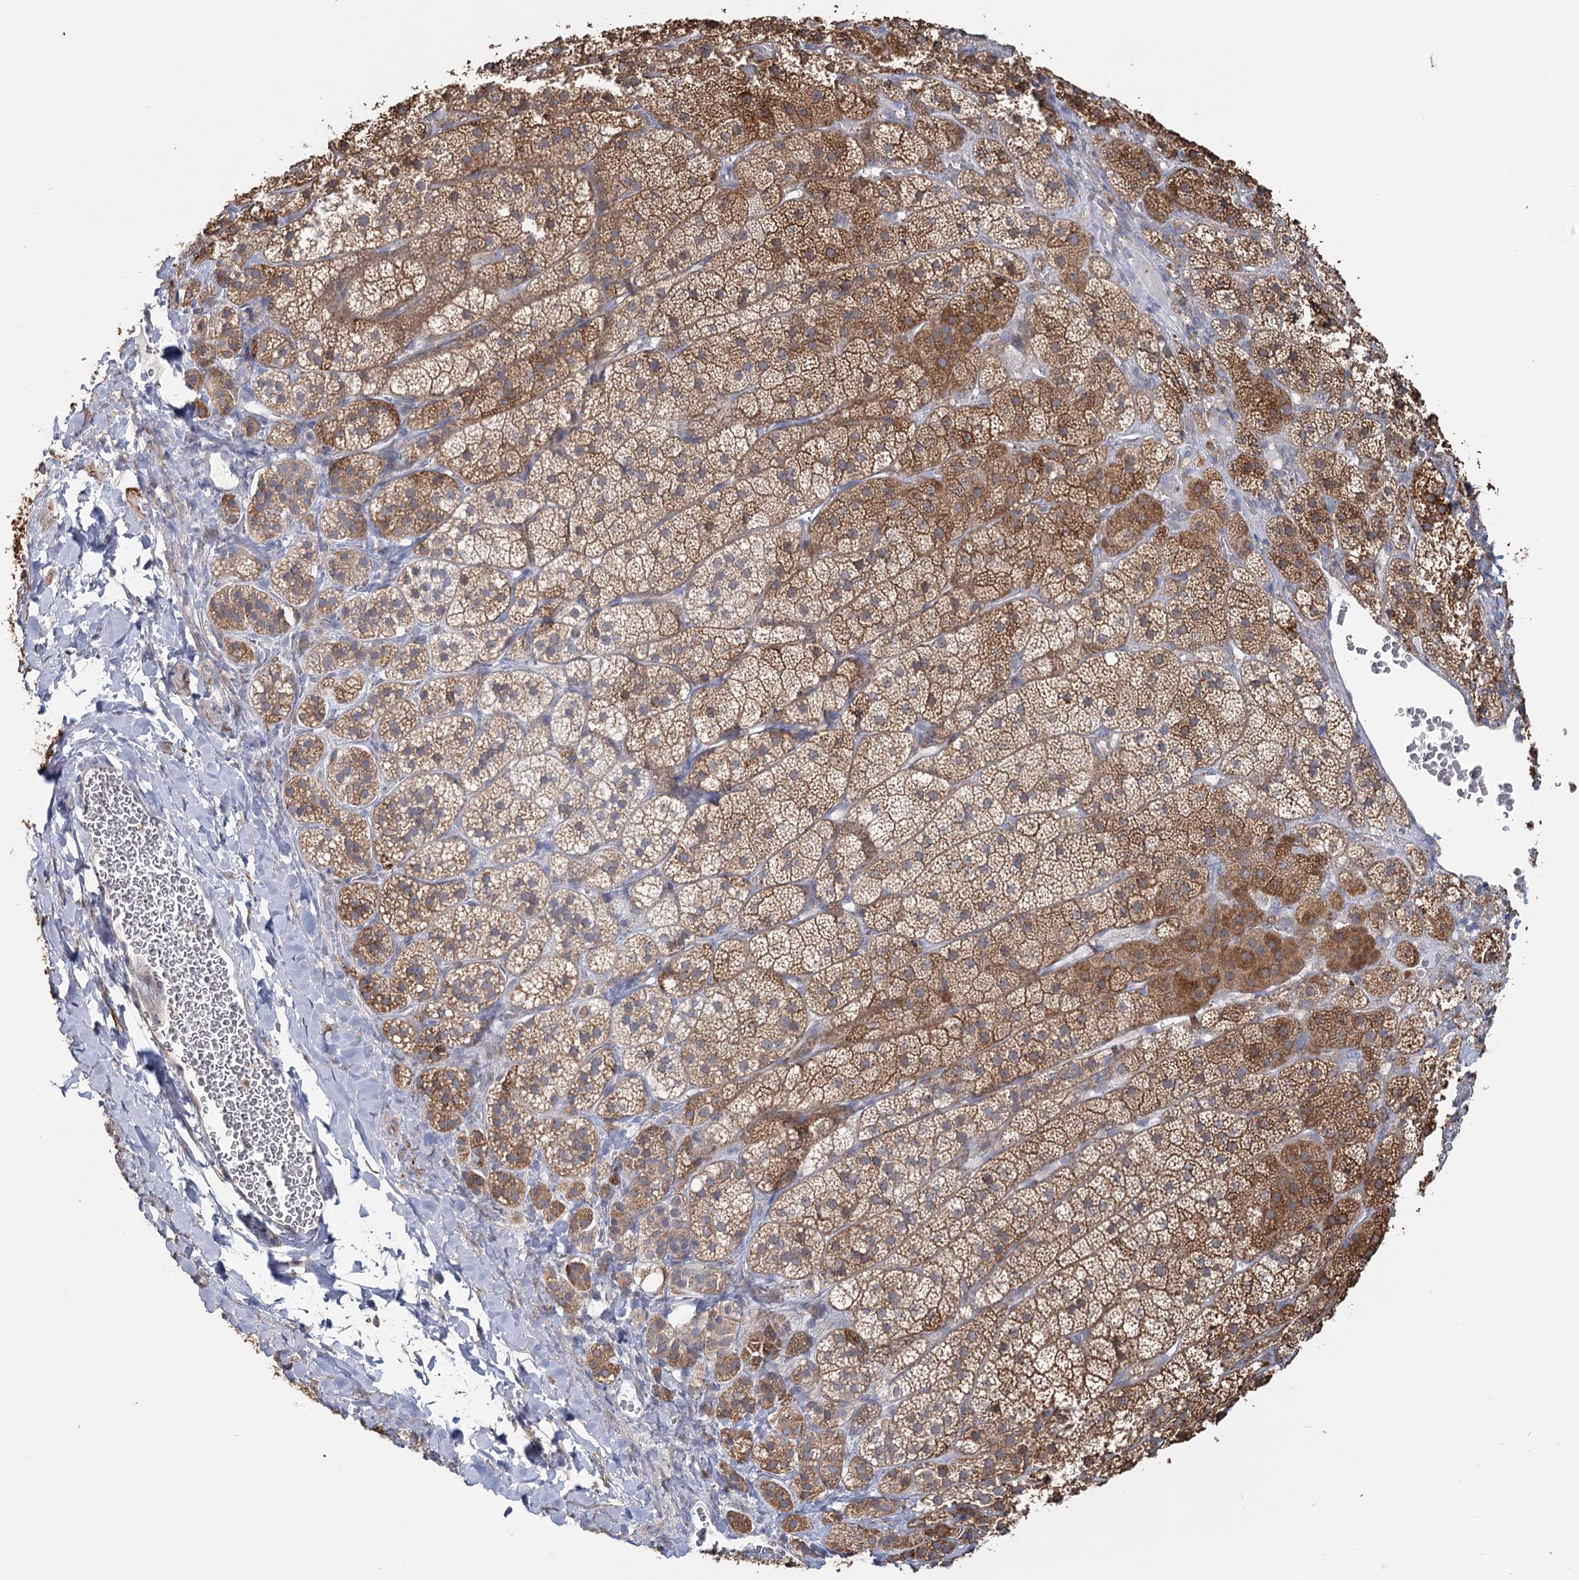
{"staining": {"intensity": "moderate", "quantity": "25%-75%", "location": "cytoplasmic/membranous"}, "tissue": "adrenal gland", "cell_type": "Glandular cells", "image_type": "normal", "snomed": [{"axis": "morphology", "description": "Normal tissue, NOS"}, {"axis": "topography", "description": "Adrenal gland"}], "caption": "This micrograph exhibits immunohistochemistry (IHC) staining of unremarkable human adrenal gland, with medium moderate cytoplasmic/membranous expression in approximately 25%-75% of glandular cells.", "gene": "ZCCHC9", "patient": {"sex": "female", "age": 44}}